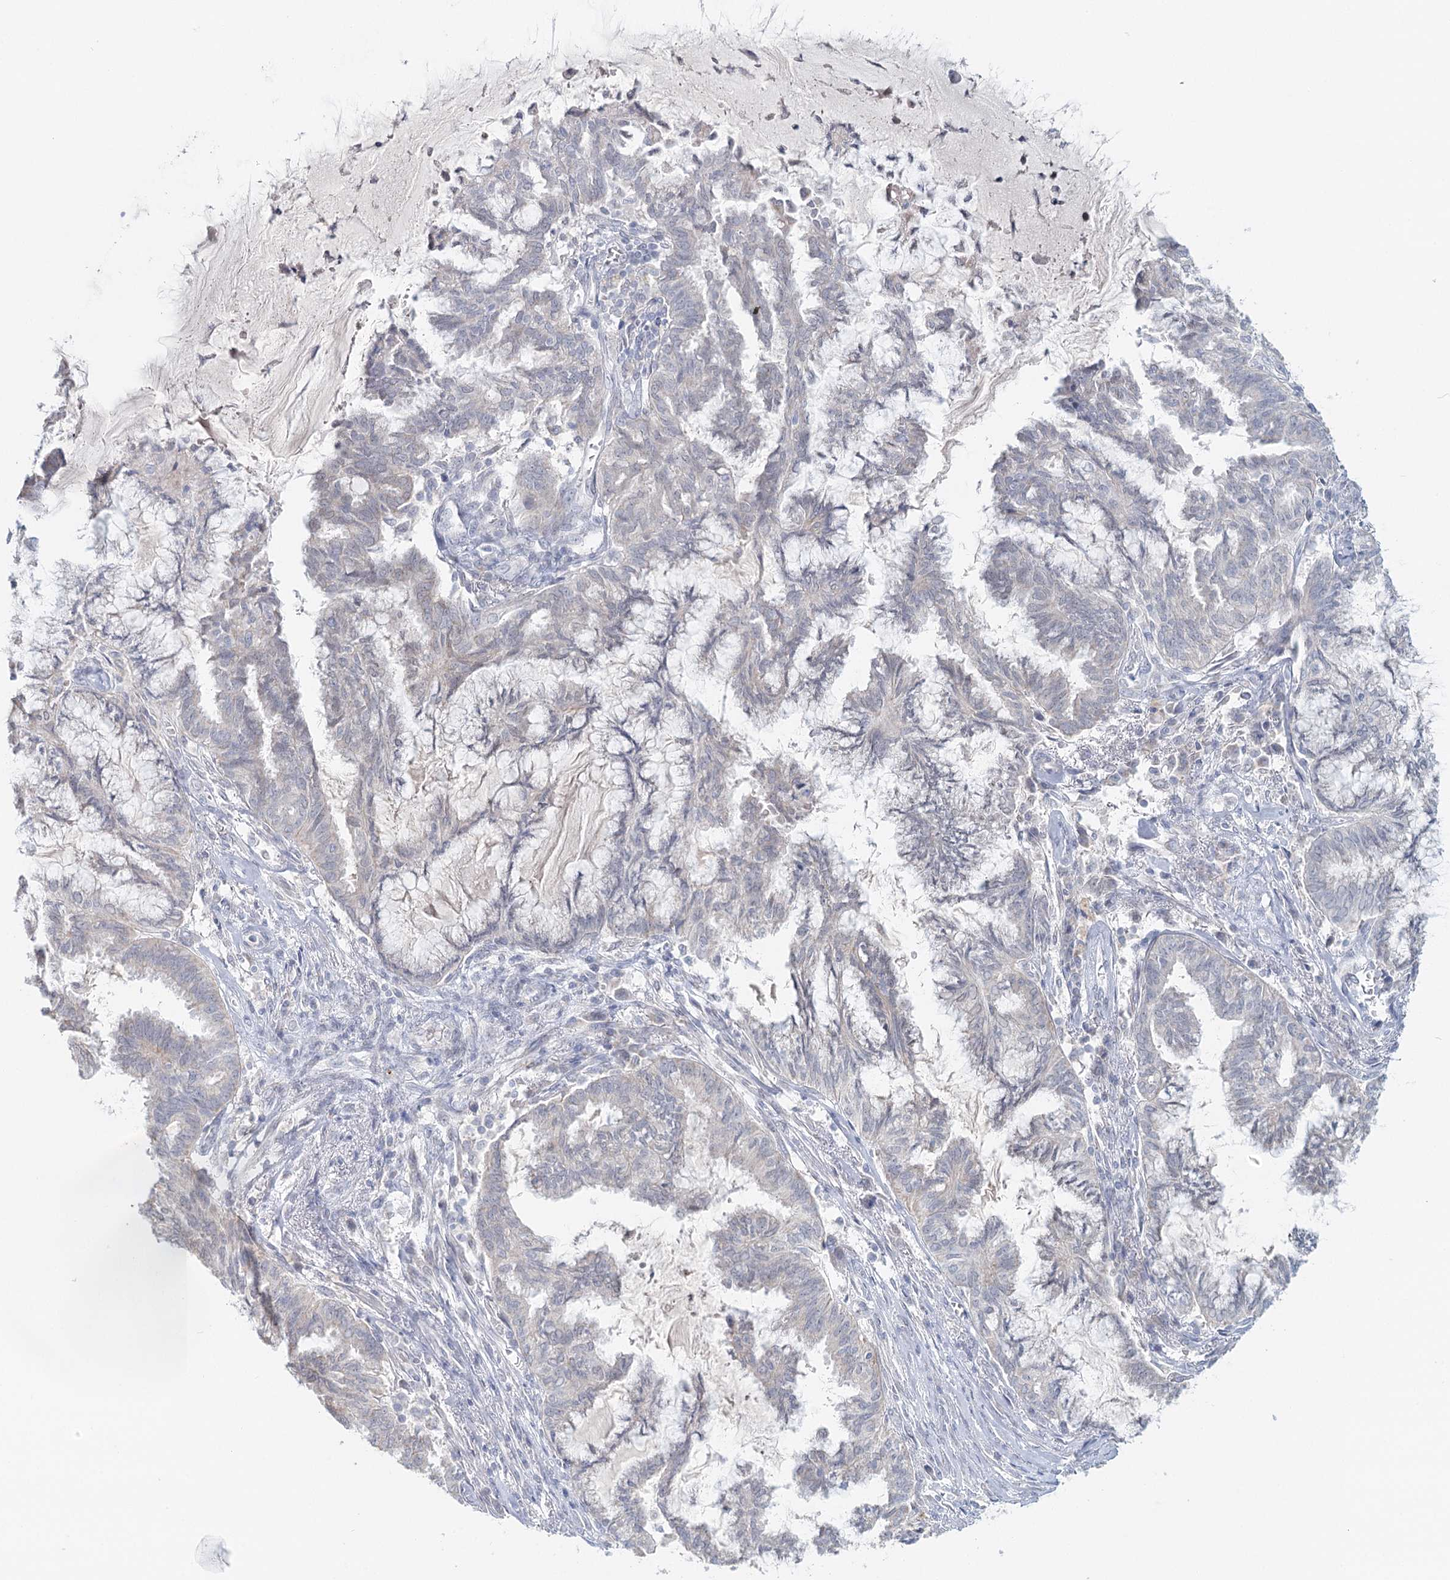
{"staining": {"intensity": "negative", "quantity": "none", "location": "none"}, "tissue": "endometrial cancer", "cell_type": "Tumor cells", "image_type": "cancer", "snomed": [{"axis": "morphology", "description": "Adenocarcinoma, NOS"}, {"axis": "topography", "description": "Endometrium"}], "caption": "DAB immunohistochemical staining of human adenocarcinoma (endometrial) displays no significant positivity in tumor cells.", "gene": "PSAPL1", "patient": {"sex": "female", "age": 86}}